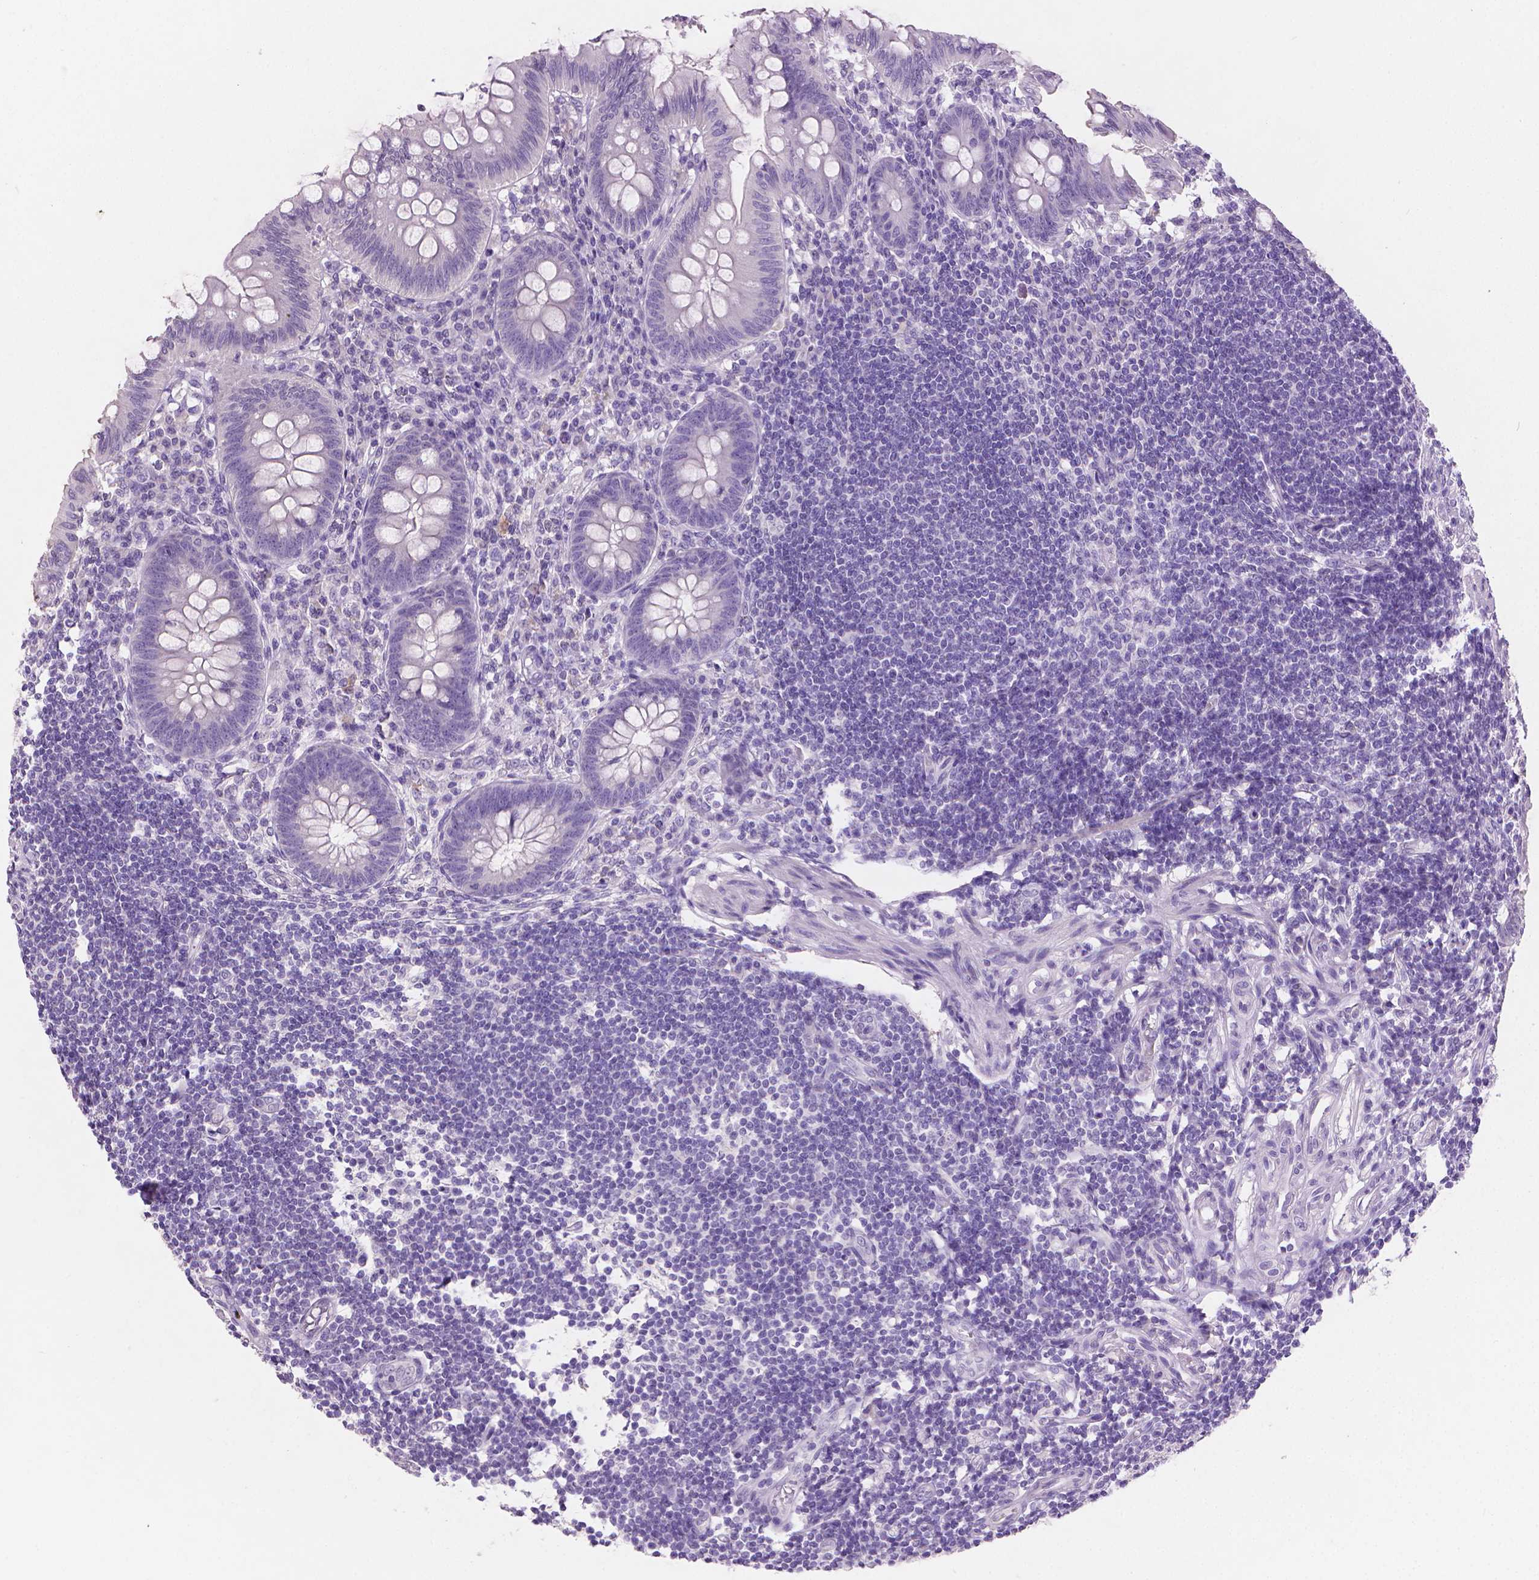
{"staining": {"intensity": "negative", "quantity": "none", "location": "none"}, "tissue": "appendix", "cell_type": "Glandular cells", "image_type": "normal", "snomed": [{"axis": "morphology", "description": "Normal tissue, NOS"}, {"axis": "topography", "description": "Appendix"}], "caption": "Photomicrograph shows no protein positivity in glandular cells of unremarkable appendix.", "gene": "TNNI2", "patient": {"sex": "female", "age": 57}}